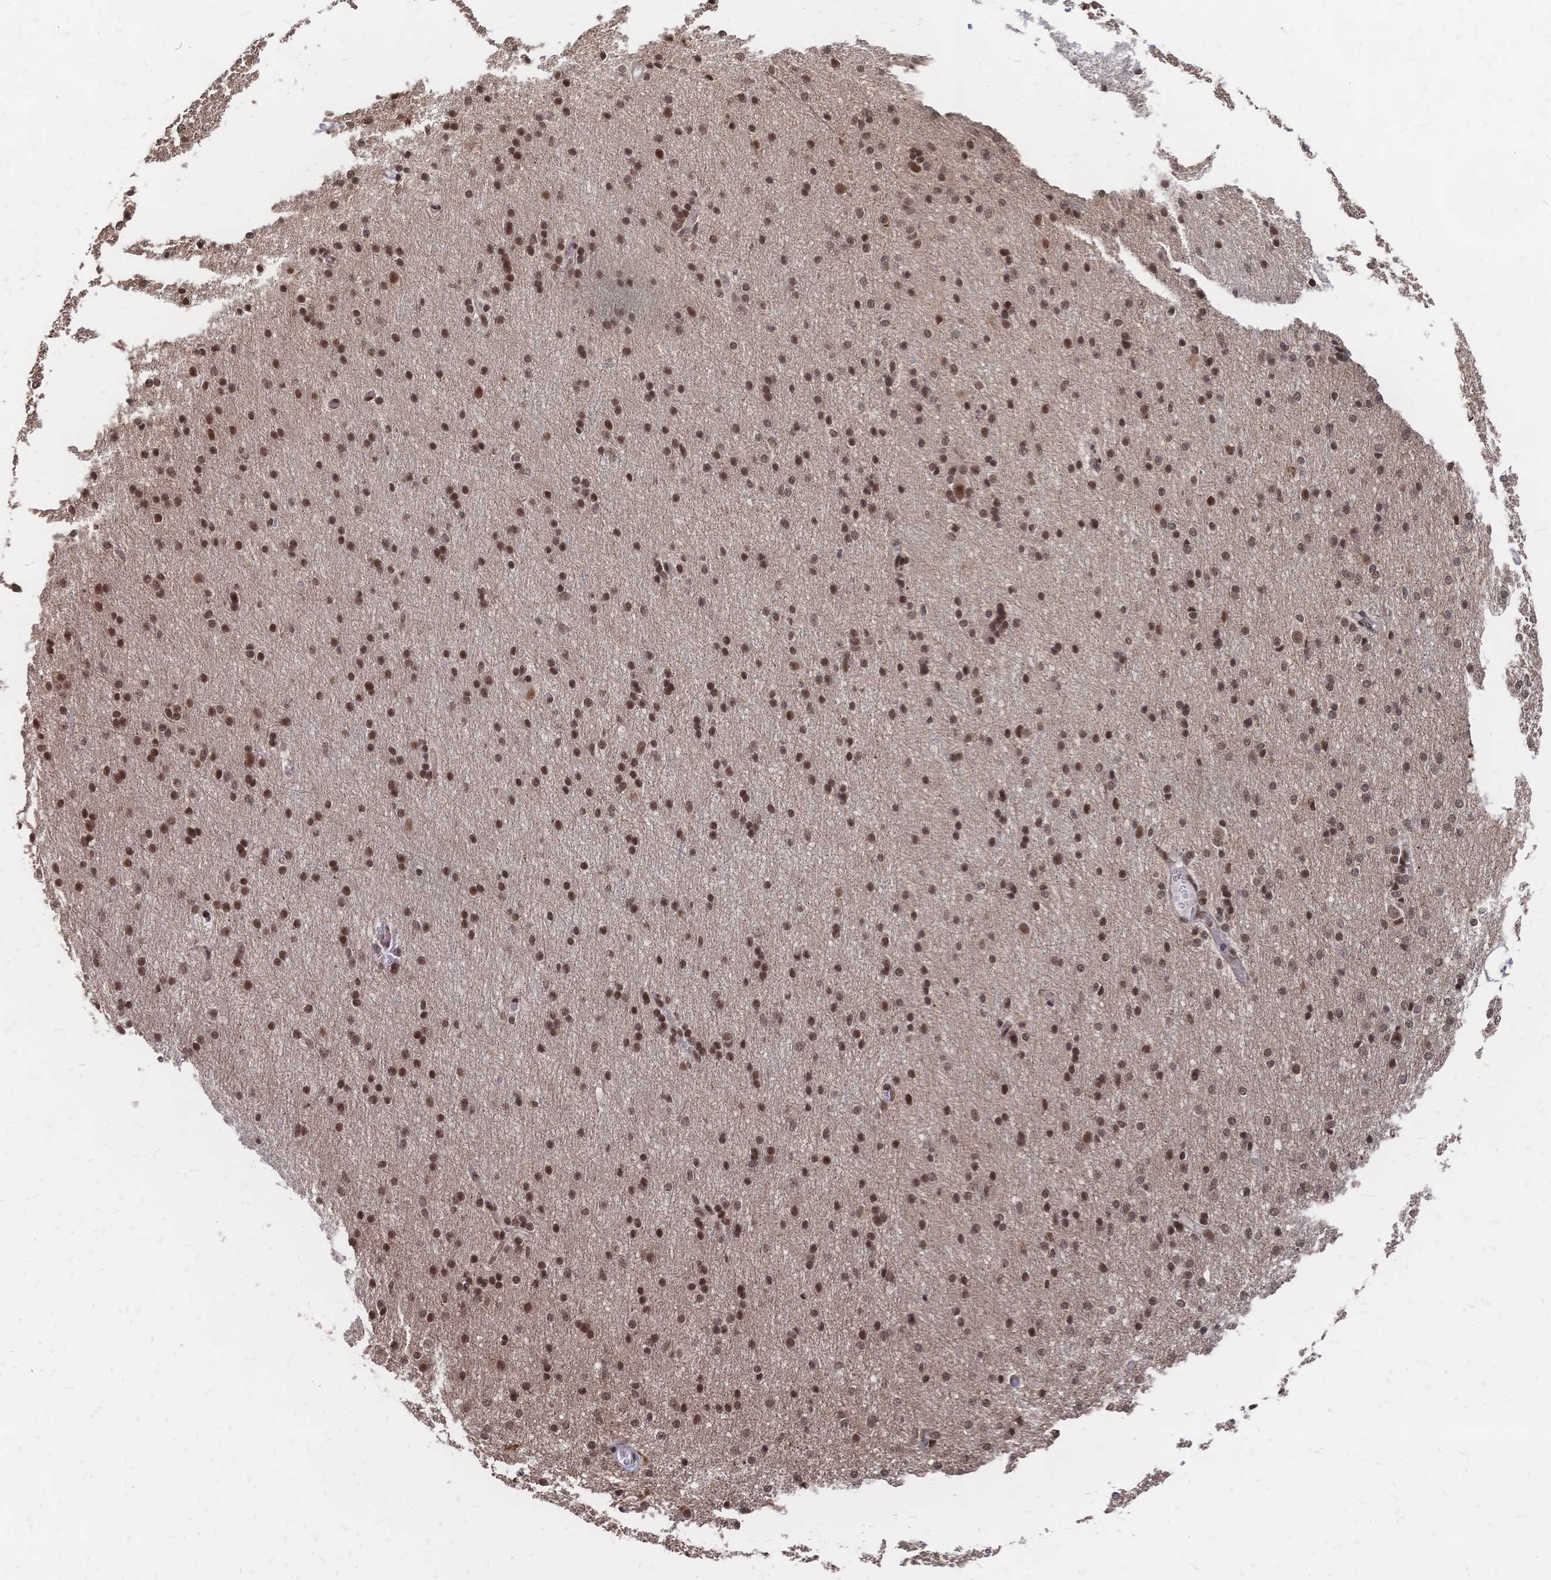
{"staining": {"intensity": "moderate", "quantity": "25%-75%", "location": "nuclear"}, "tissue": "cerebral cortex", "cell_type": "Endothelial cells", "image_type": "normal", "snomed": [{"axis": "morphology", "description": "Normal tissue, NOS"}, {"axis": "morphology", "description": "Inflammation, NOS"}, {"axis": "topography", "description": "Cerebral cortex"}], "caption": "Protein expression analysis of benign human cerebral cortex reveals moderate nuclear staining in about 25%-75% of endothelial cells.", "gene": "NELFA", "patient": {"sex": "male", "age": 6}}